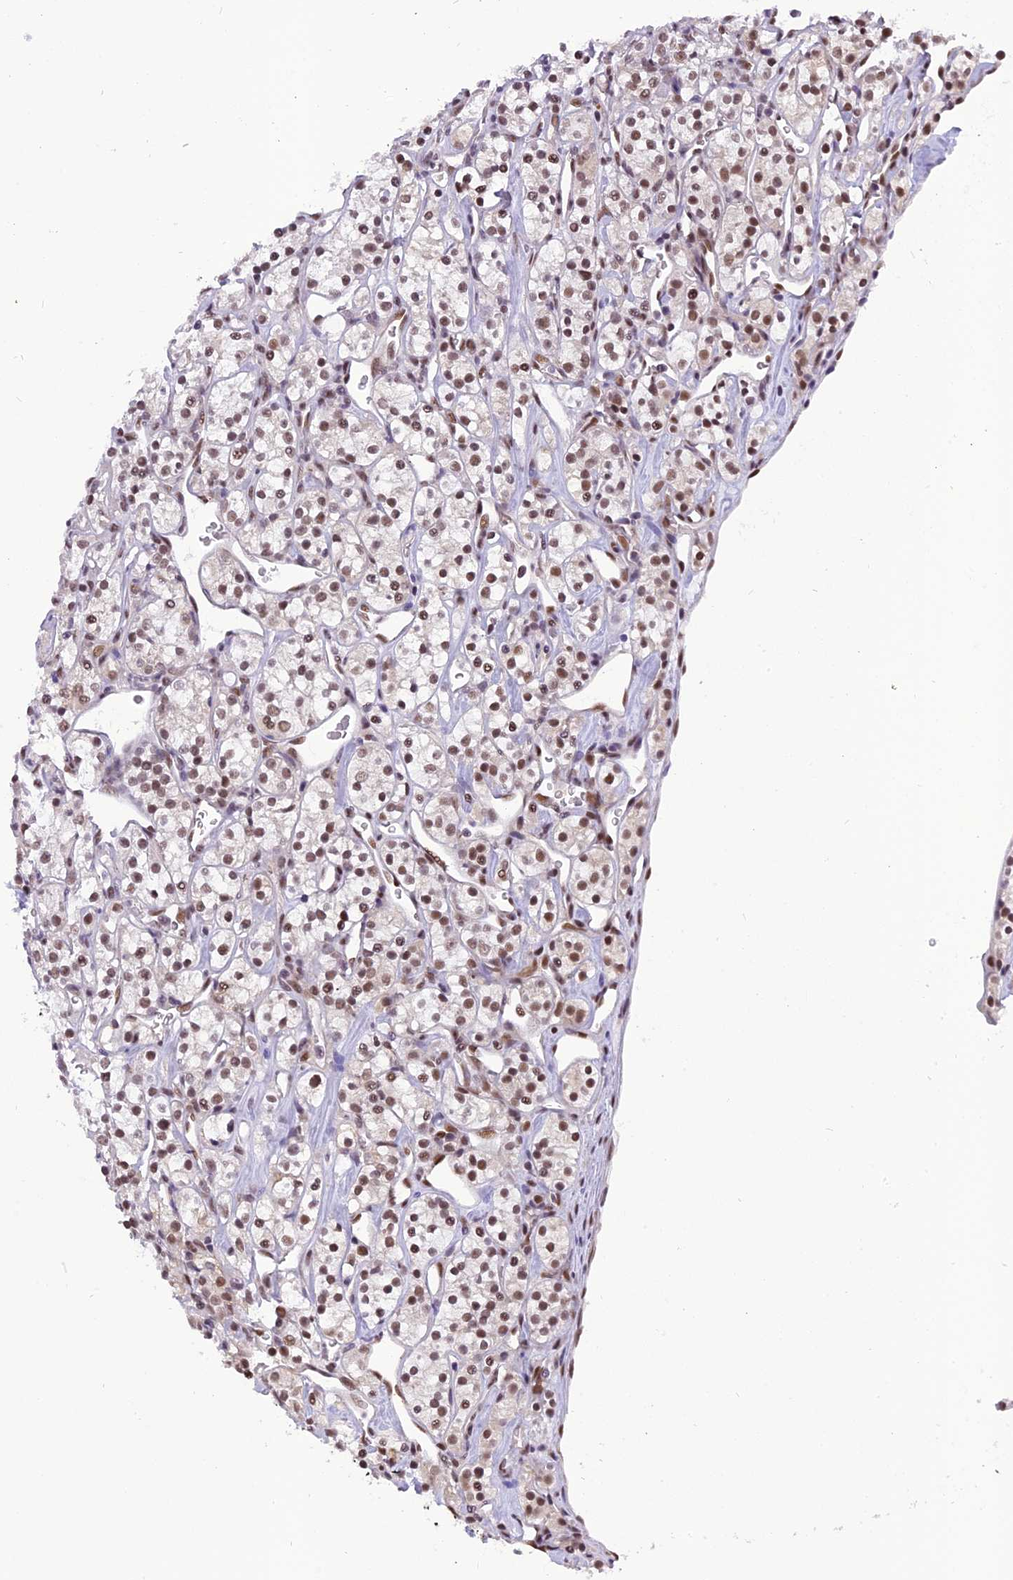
{"staining": {"intensity": "moderate", "quantity": ">75%", "location": "nuclear"}, "tissue": "renal cancer", "cell_type": "Tumor cells", "image_type": "cancer", "snomed": [{"axis": "morphology", "description": "Adenocarcinoma, NOS"}, {"axis": "topography", "description": "Kidney"}], "caption": "Renal adenocarcinoma stained for a protein (brown) exhibits moderate nuclear positive staining in about >75% of tumor cells.", "gene": "IRF2BP1", "patient": {"sex": "male", "age": 77}}